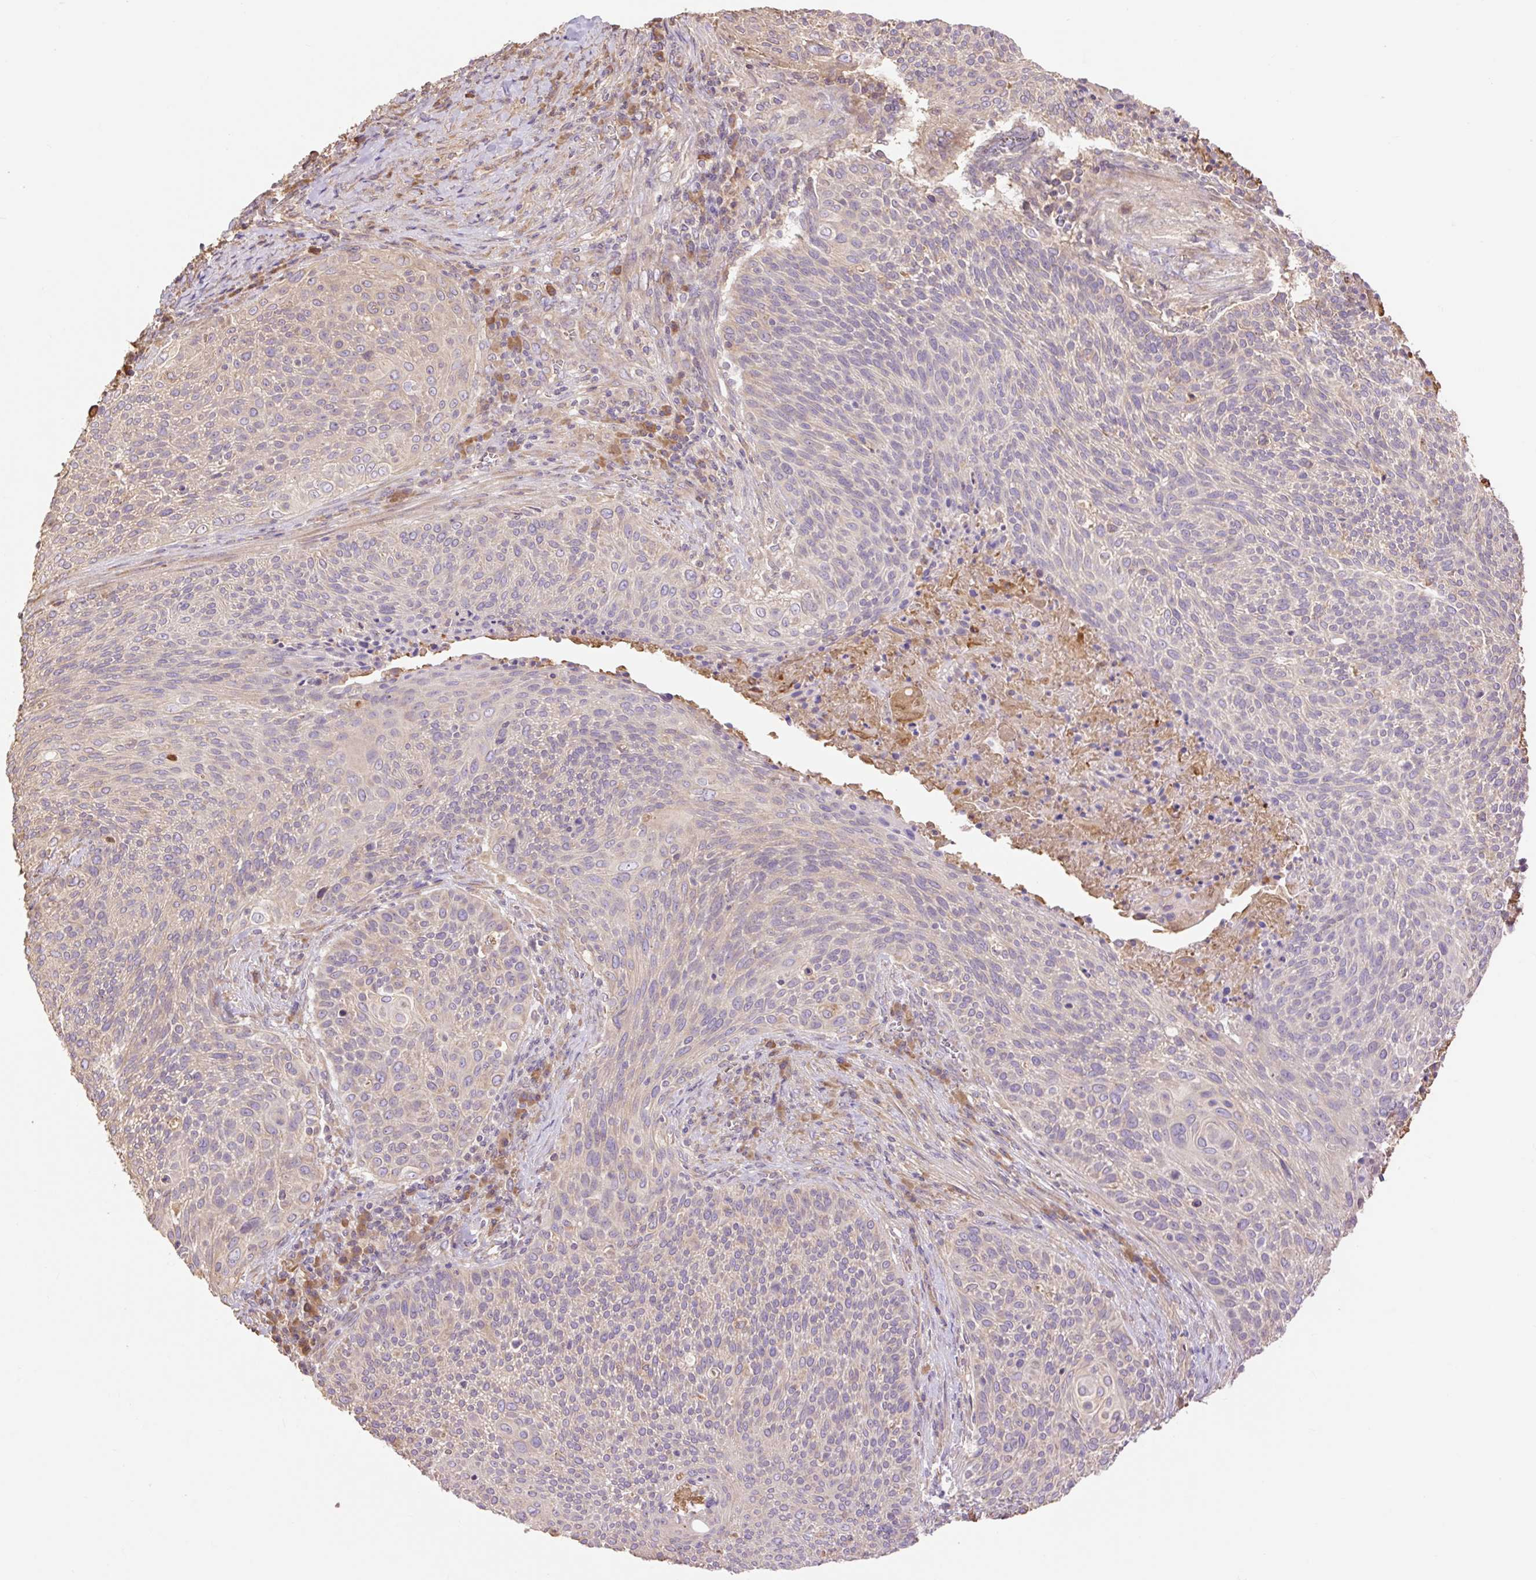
{"staining": {"intensity": "negative", "quantity": "none", "location": "none"}, "tissue": "cervical cancer", "cell_type": "Tumor cells", "image_type": "cancer", "snomed": [{"axis": "morphology", "description": "Squamous cell carcinoma, NOS"}, {"axis": "topography", "description": "Cervix"}], "caption": "Immunohistochemical staining of human cervical squamous cell carcinoma demonstrates no significant staining in tumor cells.", "gene": "DESI1", "patient": {"sex": "female", "age": 31}}